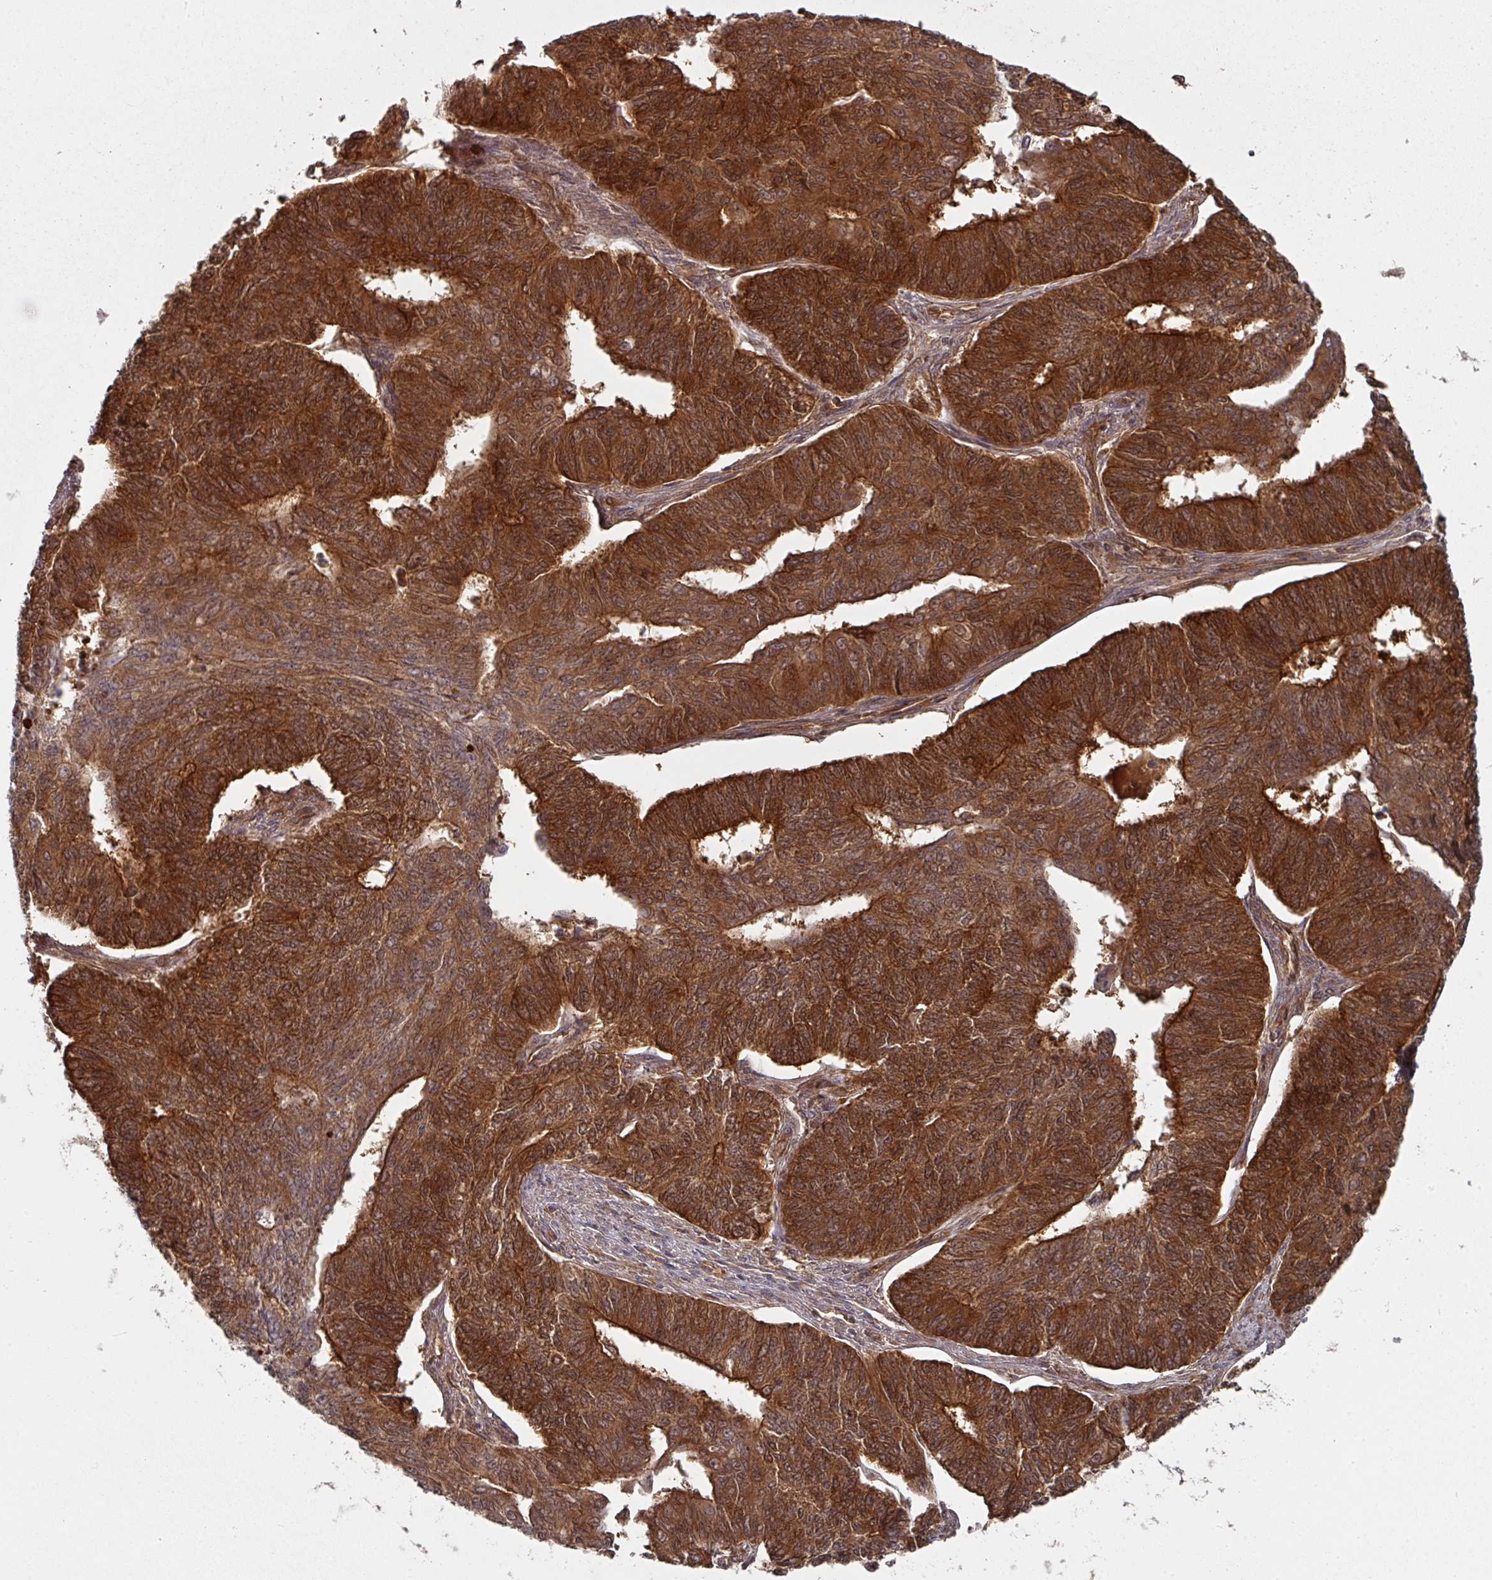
{"staining": {"intensity": "strong", "quantity": ">75%", "location": "cytoplasmic/membranous"}, "tissue": "endometrial cancer", "cell_type": "Tumor cells", "image_type": "cancer", "snomed": [{"axis": "morphology", "description": "Adenocarcinoma, NOS"}, {"axis": "topography", "description": "Endometrium"}], "caption": "This is an image of immunohistochemistry (IHC) staining of endometrial cancer (adenocarcinoma), which shows strong expression in the cytoplasmic/membranous of tumor cells.", "gene": "EIF4EBP2", "patient": {"sex": "female", "age": 32}}